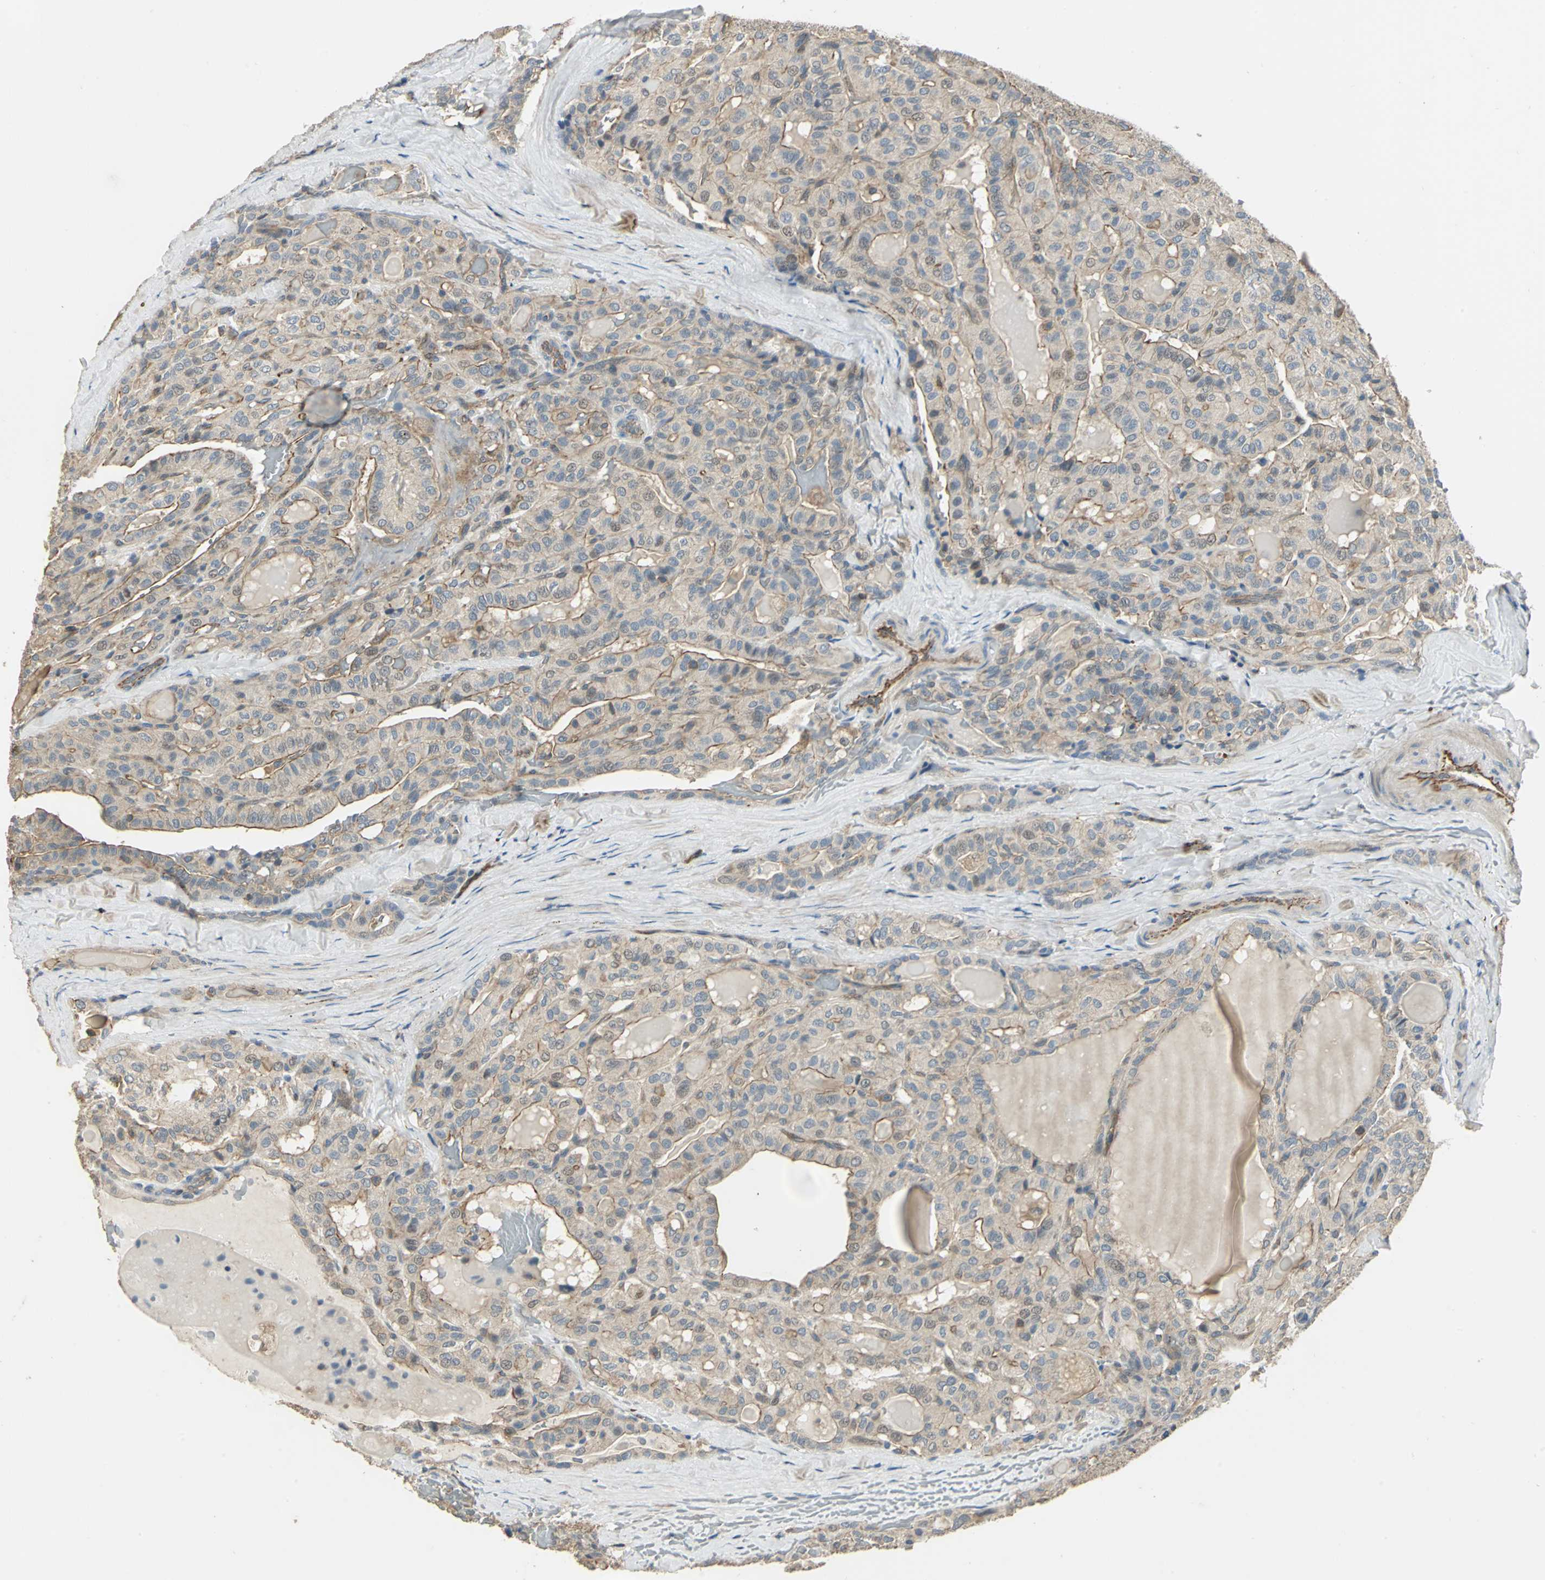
{"staining": {"intensity": "moderate", "quantity": "25%-75%", "location": "cytoplasmic/membranous,nuclear"}, "tissue": "thyroid cancer", "cell_type": "Tumor cells", "image_type": "cancer", "snomed": [{"axis": "morphology", "description": "Papillary adenocarcinoma, NOS"}, {"axis": "topography", "description": "Thyroid gland"}], "caption": "Thyroid cancer (papillary adenocarcinoma) stained for a protein (brown) demonstrates moderate cytoplasmic/membranous and nuclear positive staining in about 25%-75% of tumor cells.", "gene": "RAPGEF1", "patient": {"sex": "male", "age": 77}}